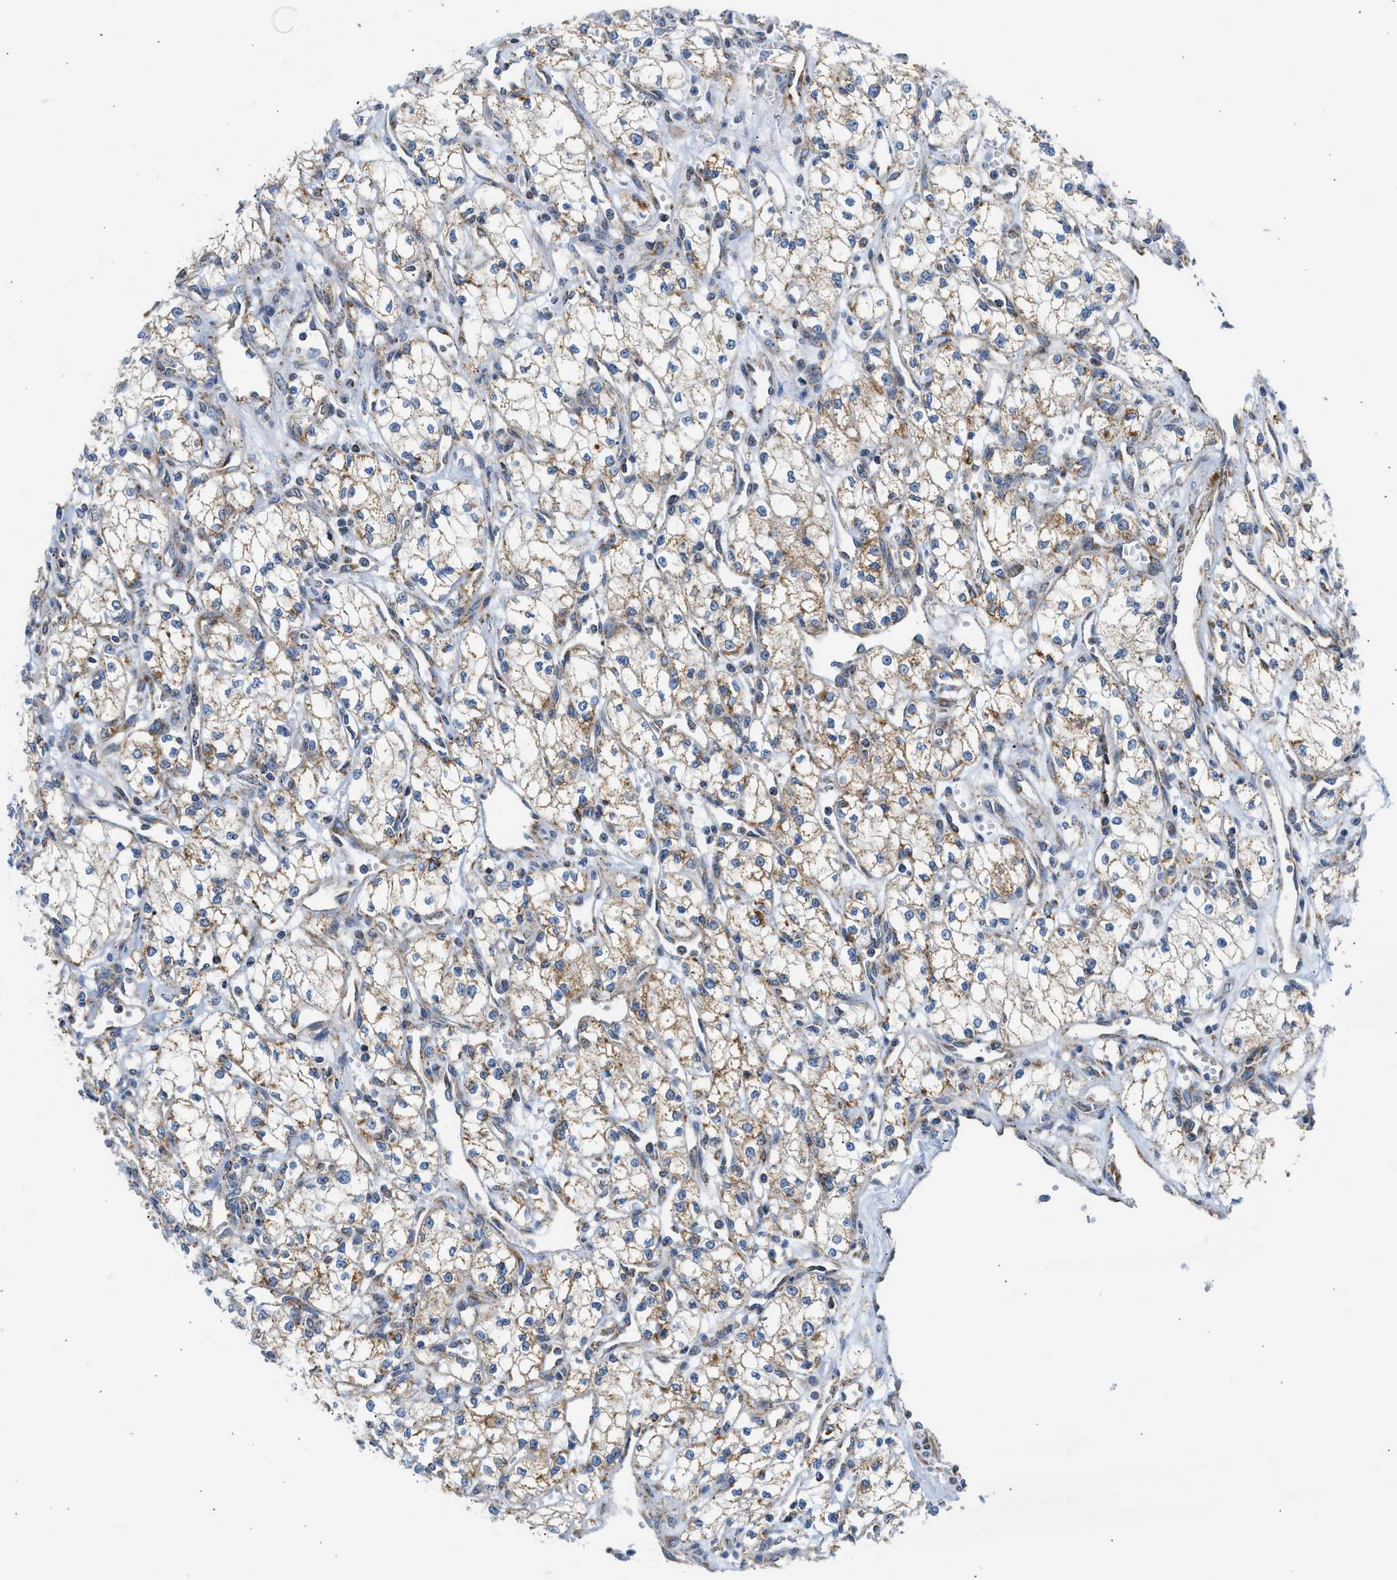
{"staining": {"intensity": "moderate", "quantity": ">75%", "location": "cytoplasmic/membranous"}, "tissue": "renal cancer", "cell_type": "Tumor cells", "image_type": "cancer", "snomed": [{"axis": "morphology", "description": "Adenocarcinoma, NOS"}, {"axis": "topography", "description": "Kidney"}], "caption": "The histopathology image displays immunohistochemical staining of adenocarcinoma (renal). There is moderate cytoplasmic/membranous positivity is seen in approximately >75% of tumor cells.", "gene": "CAMKK2", "patient": {"sex": "male", "age": 59}}